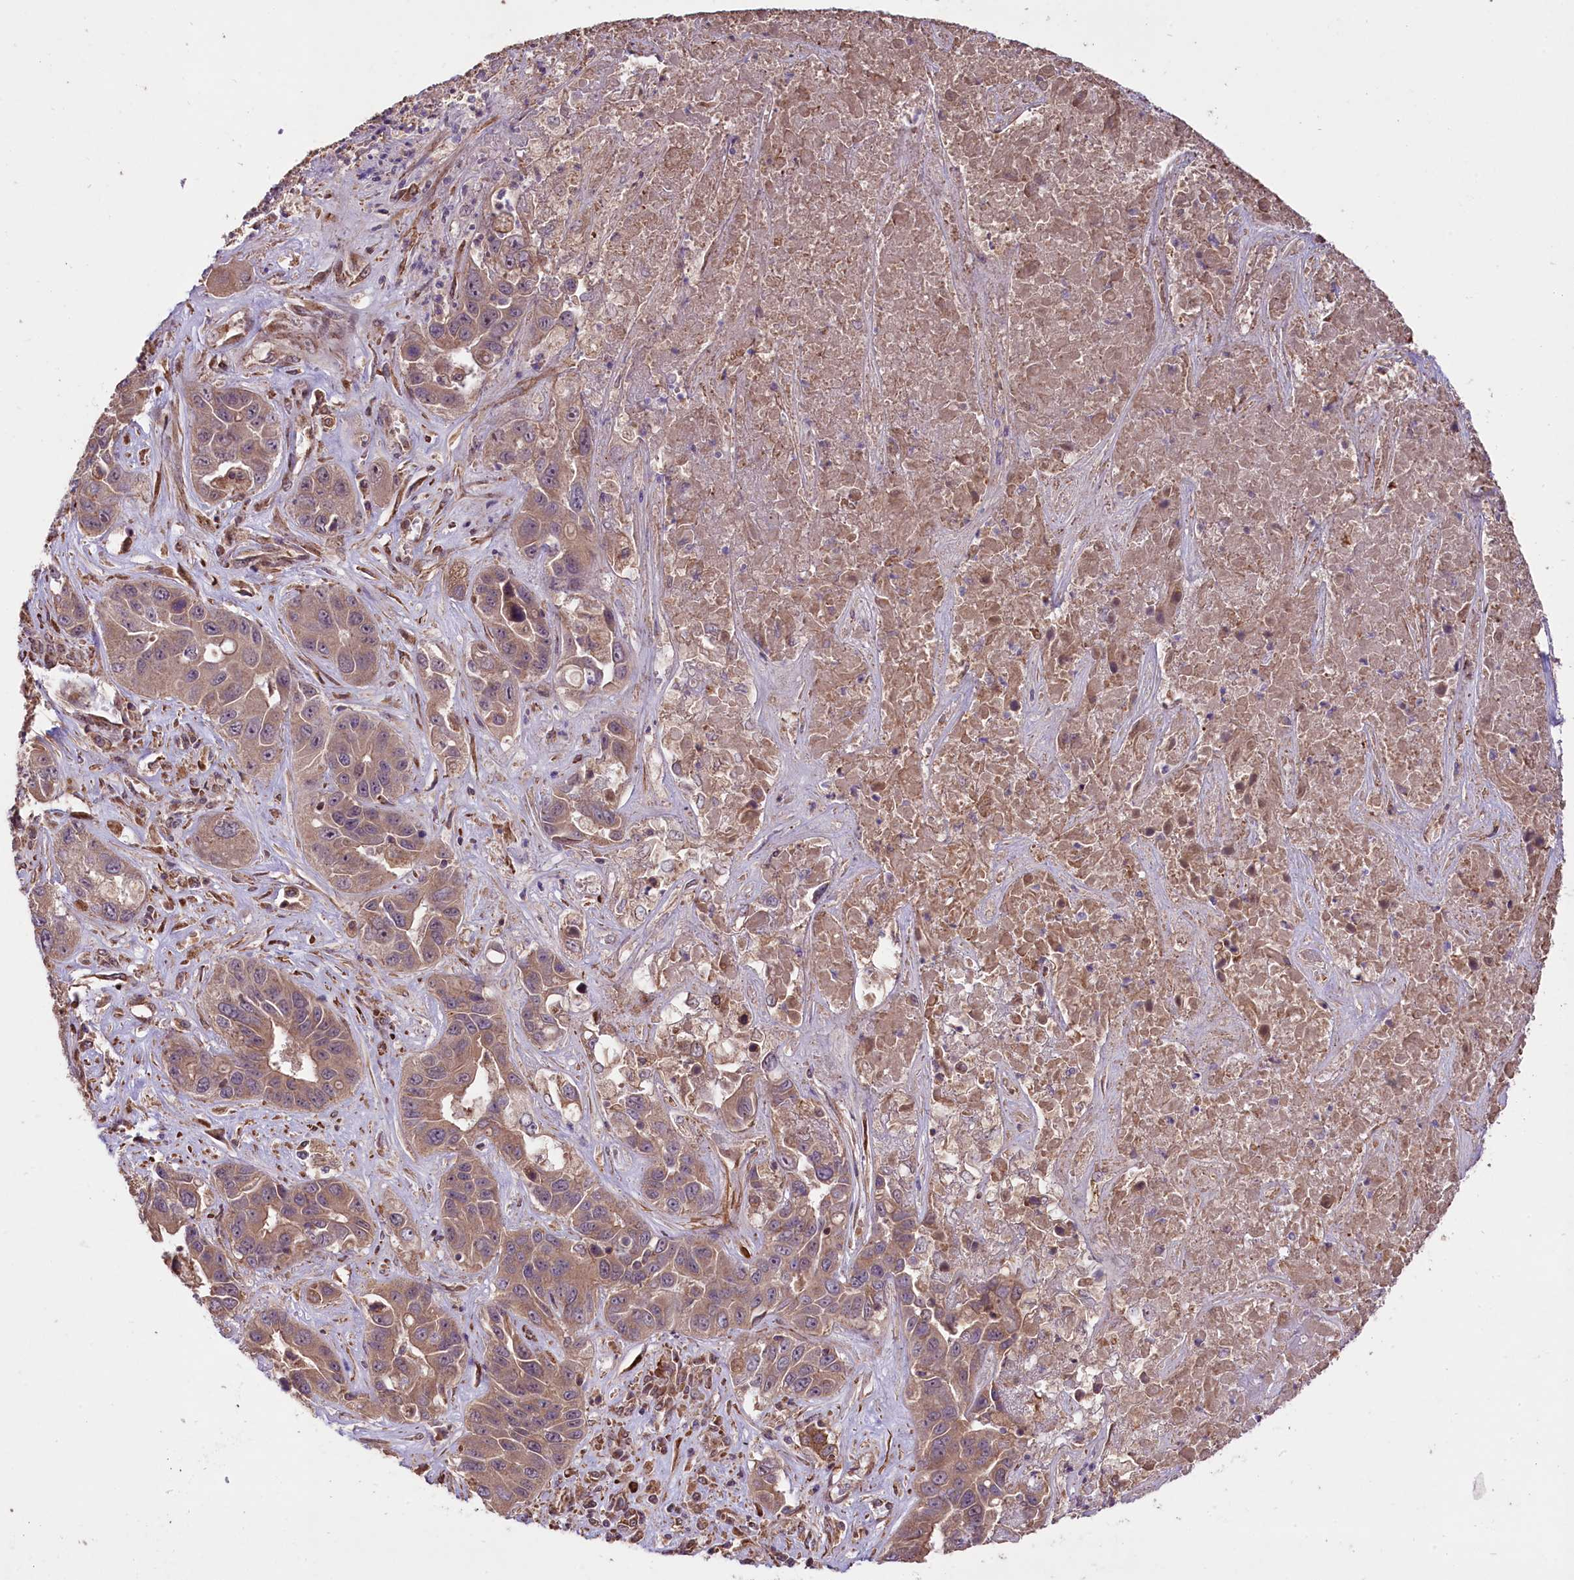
{"staining": {"intensity": "weak", "quantity": ">75%", "location": "cytoplasmic/membranous"}, "tissue": "liver cancer", "cell_type": "Tumor cells", "image_type": "cancer", "snomed": [{"axis": "morphology", "description": "Cholangiocarcinoma"}, {"axis": "topography", "description": "Liver"}], "caption": "The immunohistochemical stain highlights weak cytoplasmic/membranous staining in tumor cells of liver cancer (cholangiocarcinoma) tissue.", "gene": "HDAC5", "patient": {"sex": "female", "age": 52}}